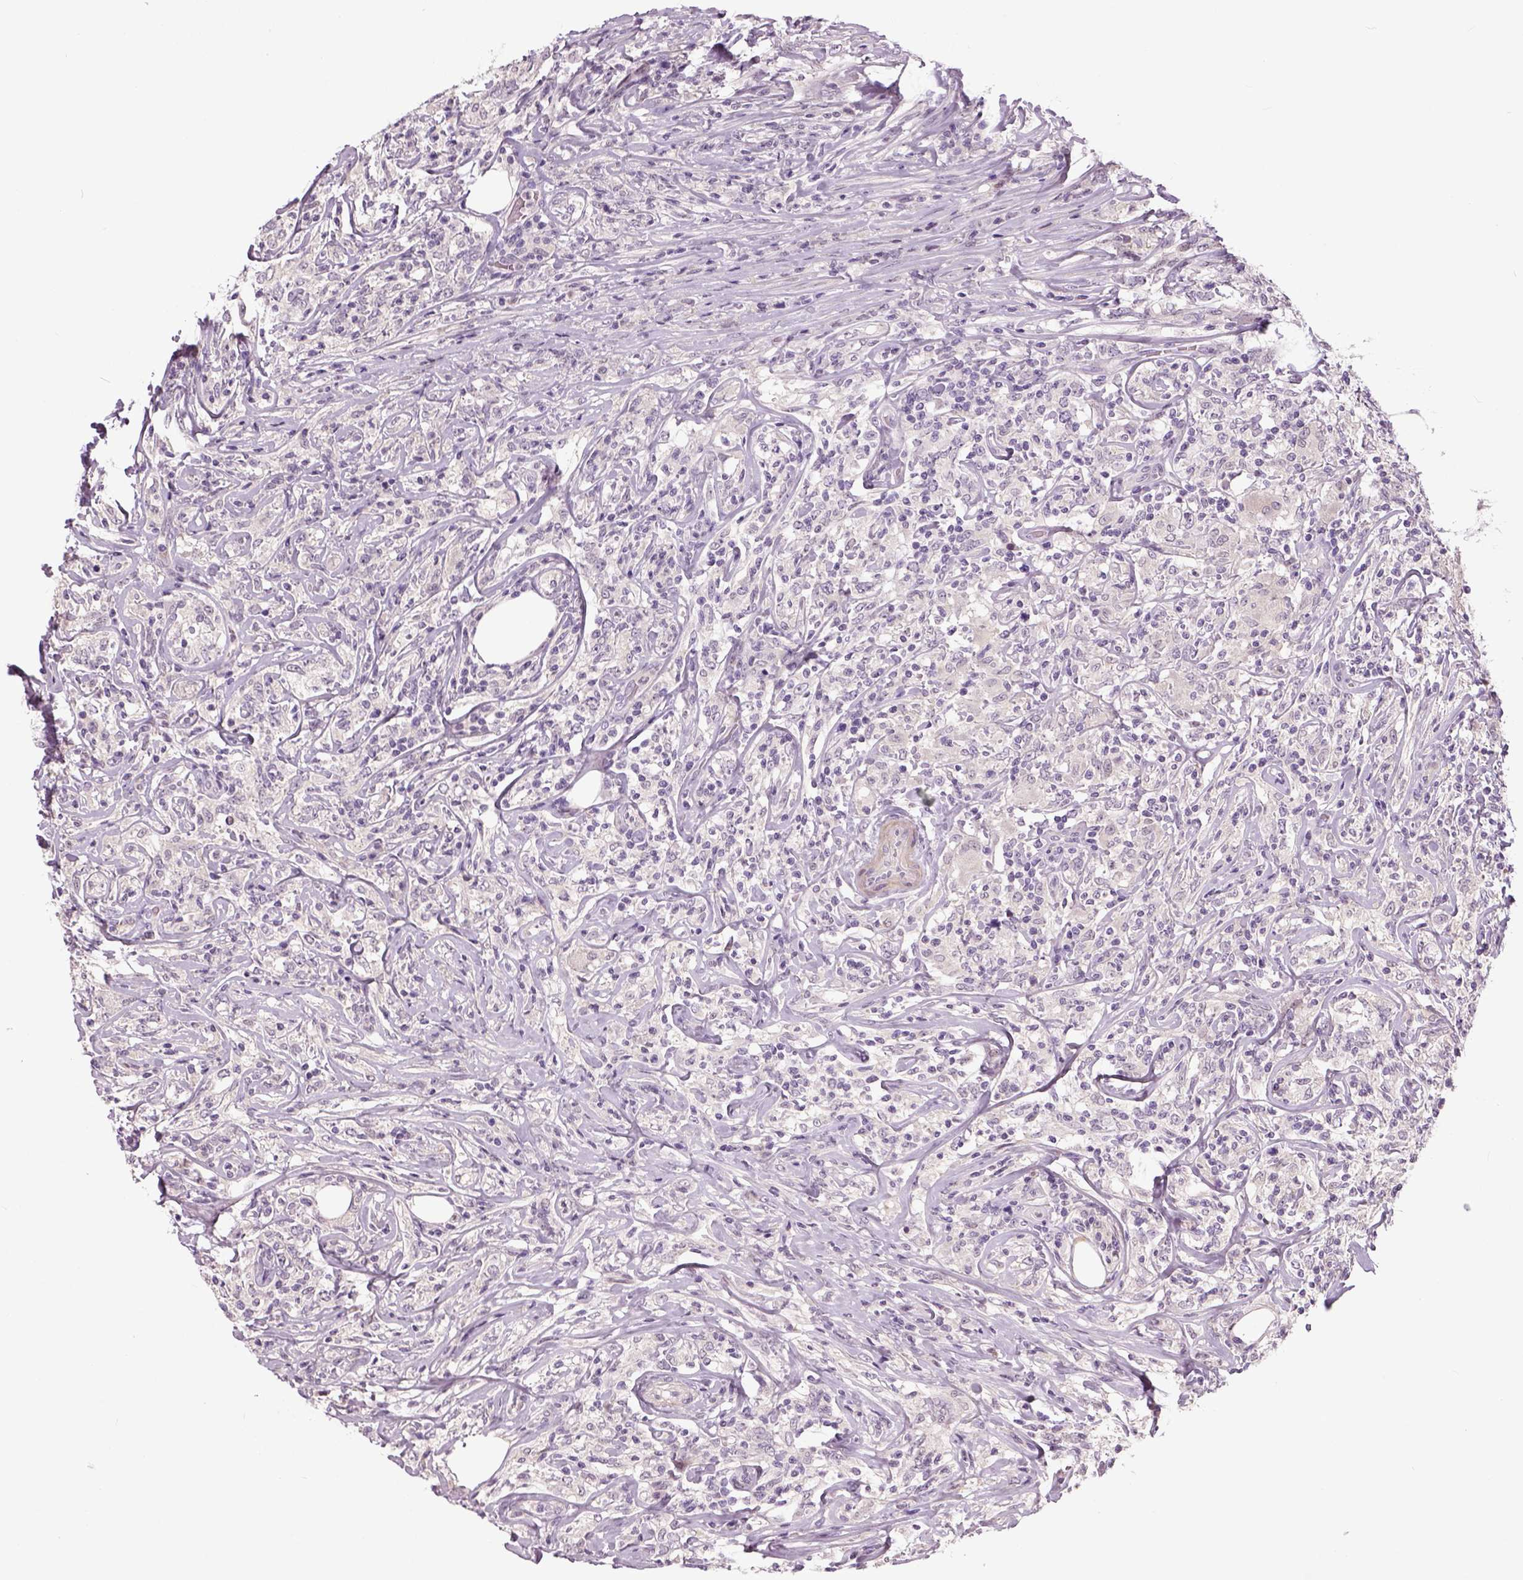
{"staining": {"intensity": "negative", "quantity": "none", "location": "none"}, "tissue": "lymphoma", "cell_type": "Tumor cells", "image_type": "cancer", "snomed": [{"axis": "morphology", "description": "Malignant lymphoma, non-Hodgkin's type, High grade"}, {"axis": "topography", "description": "Lymph node"}], "caption": "This is an immunohistochemistry micrograph of human high-grade malignant lymphoma, non-Hodgkin's type. There is no staining in tumor cells.", "gene": "NECAB1", "patient": {"sex": "female", "age": 84}}